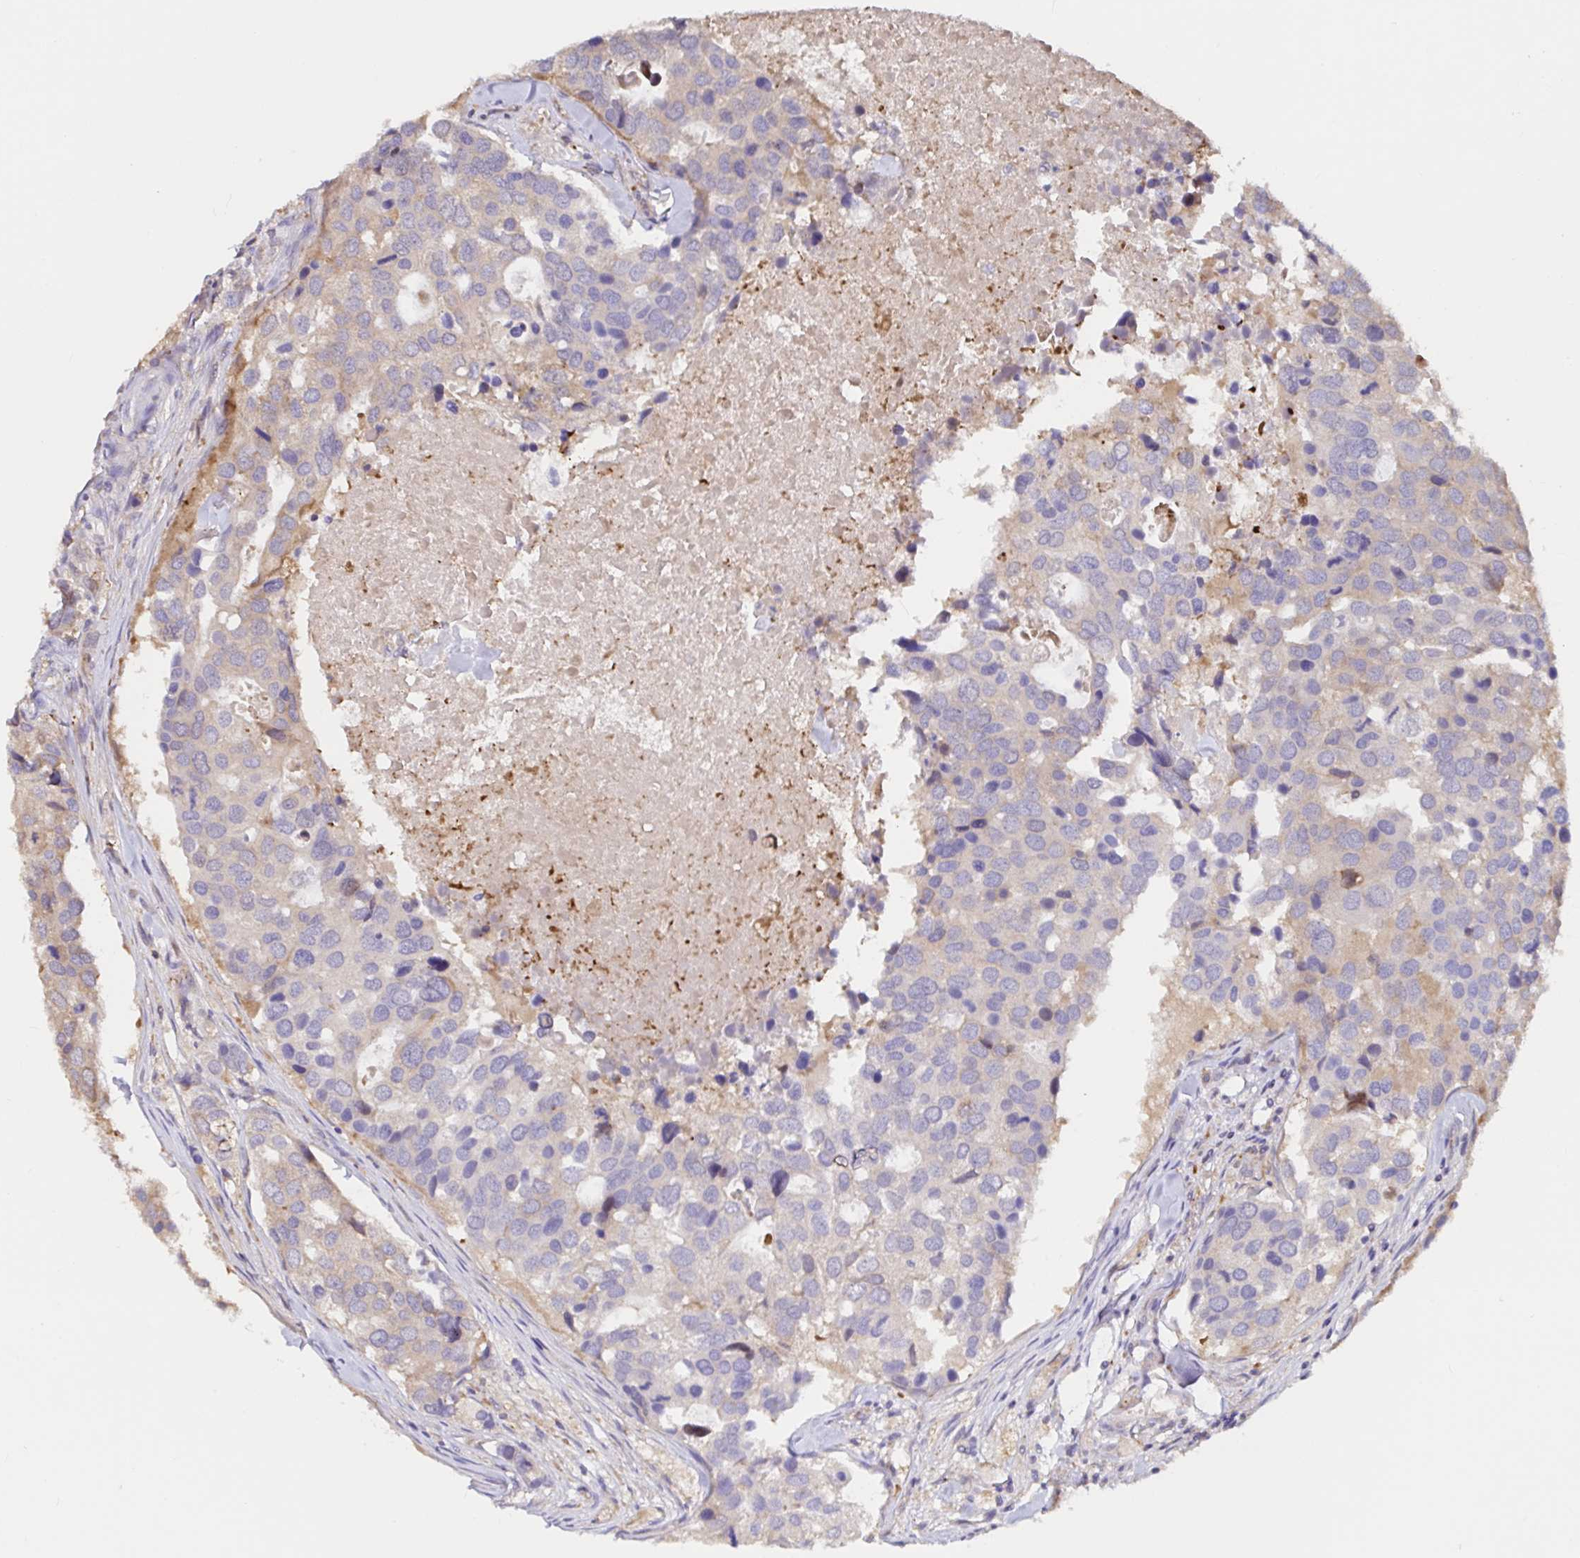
{"staining": {"intensity": "weak", "quantity": "<25%", "location": "cytoplasmic/membranous"}, "tissue": "breast cancer", "cell_type": "Tumor cells", "image_type": "cancer", "snomed": [{"axis": "morphology", "description": "Duct carcinoma"}, {"axis": "topography", "description": "Breast"}], "caption": "Immunohistochemistry histopathology image of human breast cancer stained for a protein (brown), which displays no positivity in tumor cells.", "gene": "RSRP1", "patient": {"sex": "female", "age": 83}}